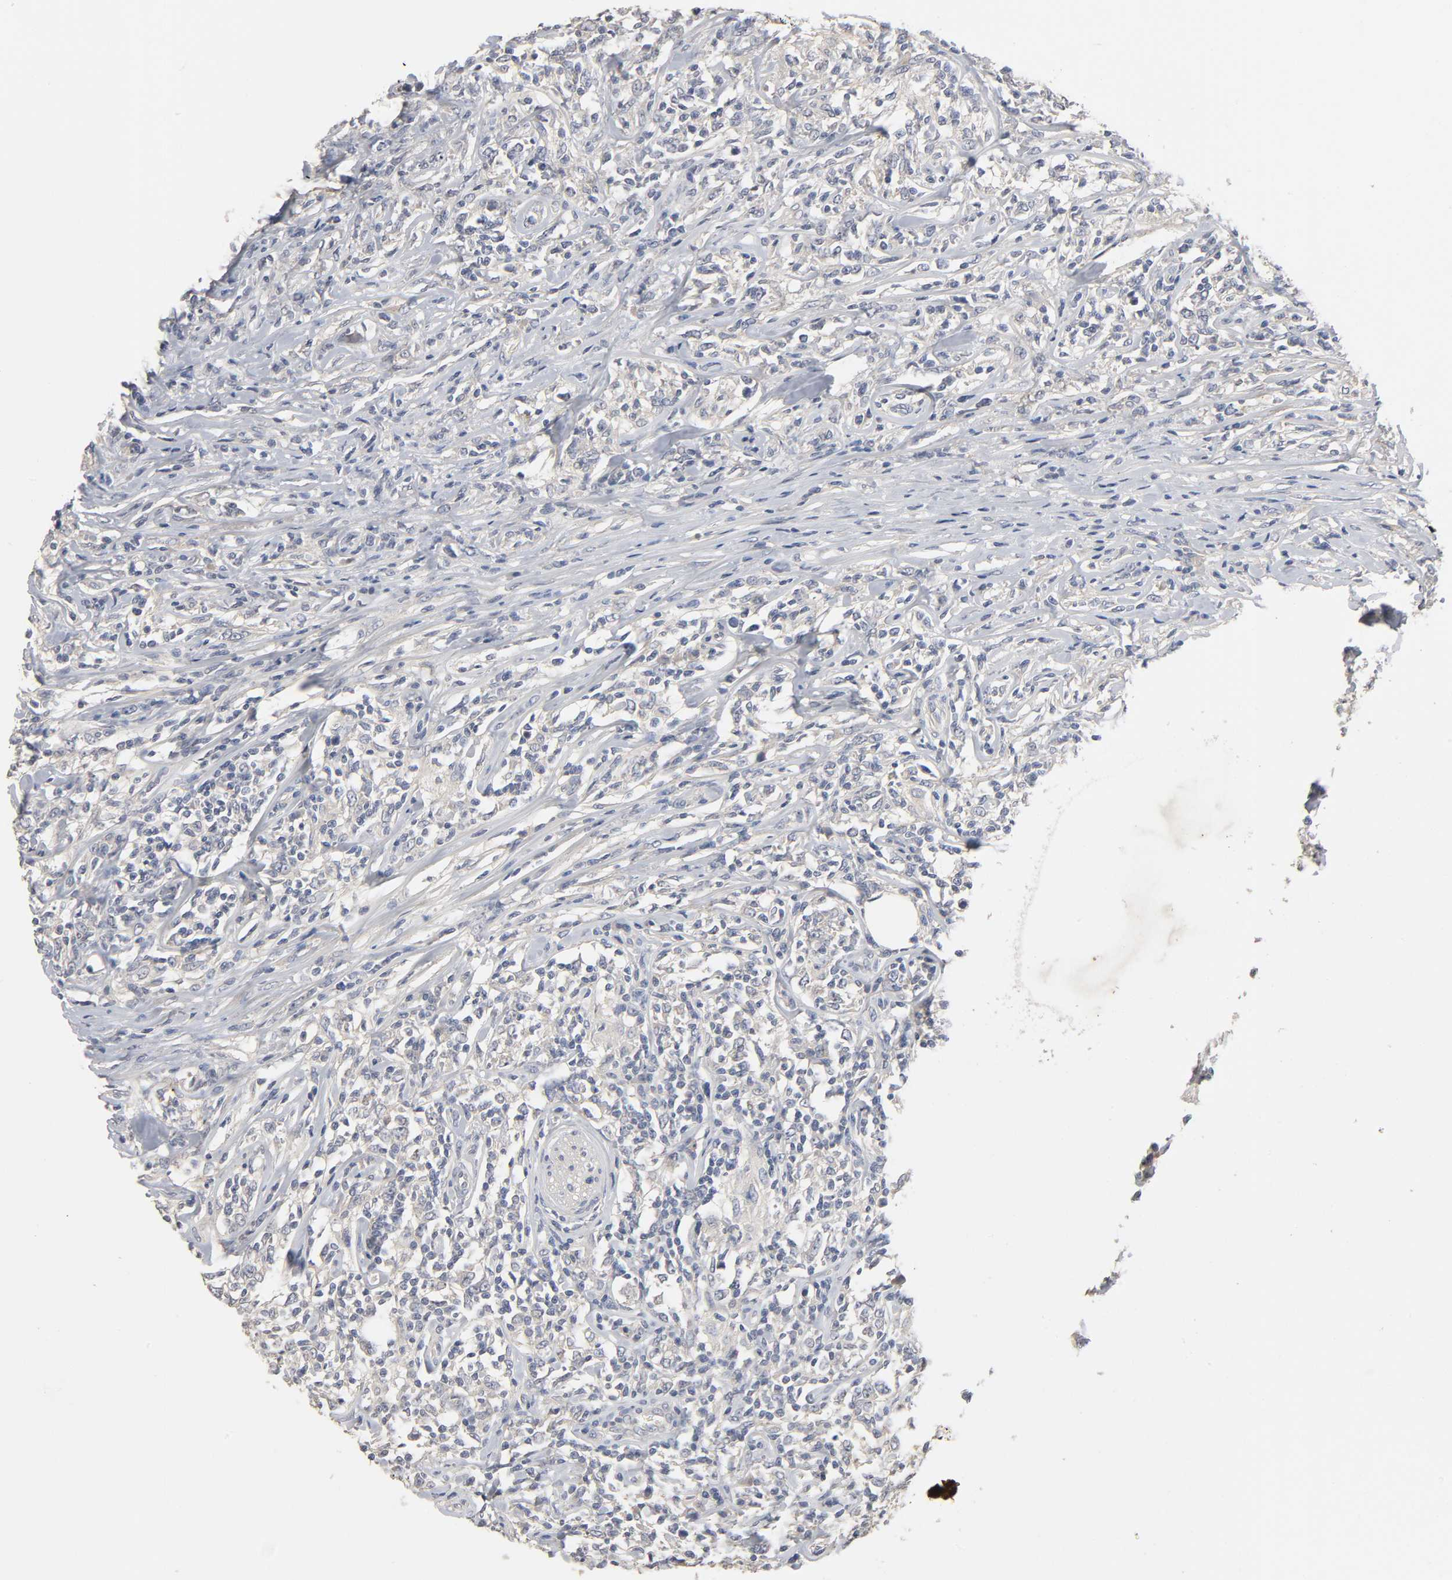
{"staining": {"intensity": "negative", "quantity": "none", "location": "none"}, "tissue": "lymphoma", "cell_type": "Tumor cells", "image_type": "cancer", "snomed": [{"axis": "morphology", "description": "Malignant lymphoma, non-Hodgkin's type, High grade"}, {"axis": "topography", "description": "Lymph node"}], "caption": "Tumor cells are negative for brown protein staining in malignant lymphoma, non-Hodgkin's type (high-grade).", "gene": "SLC10A2", "patient": {"sex": "female", "age": 84}}